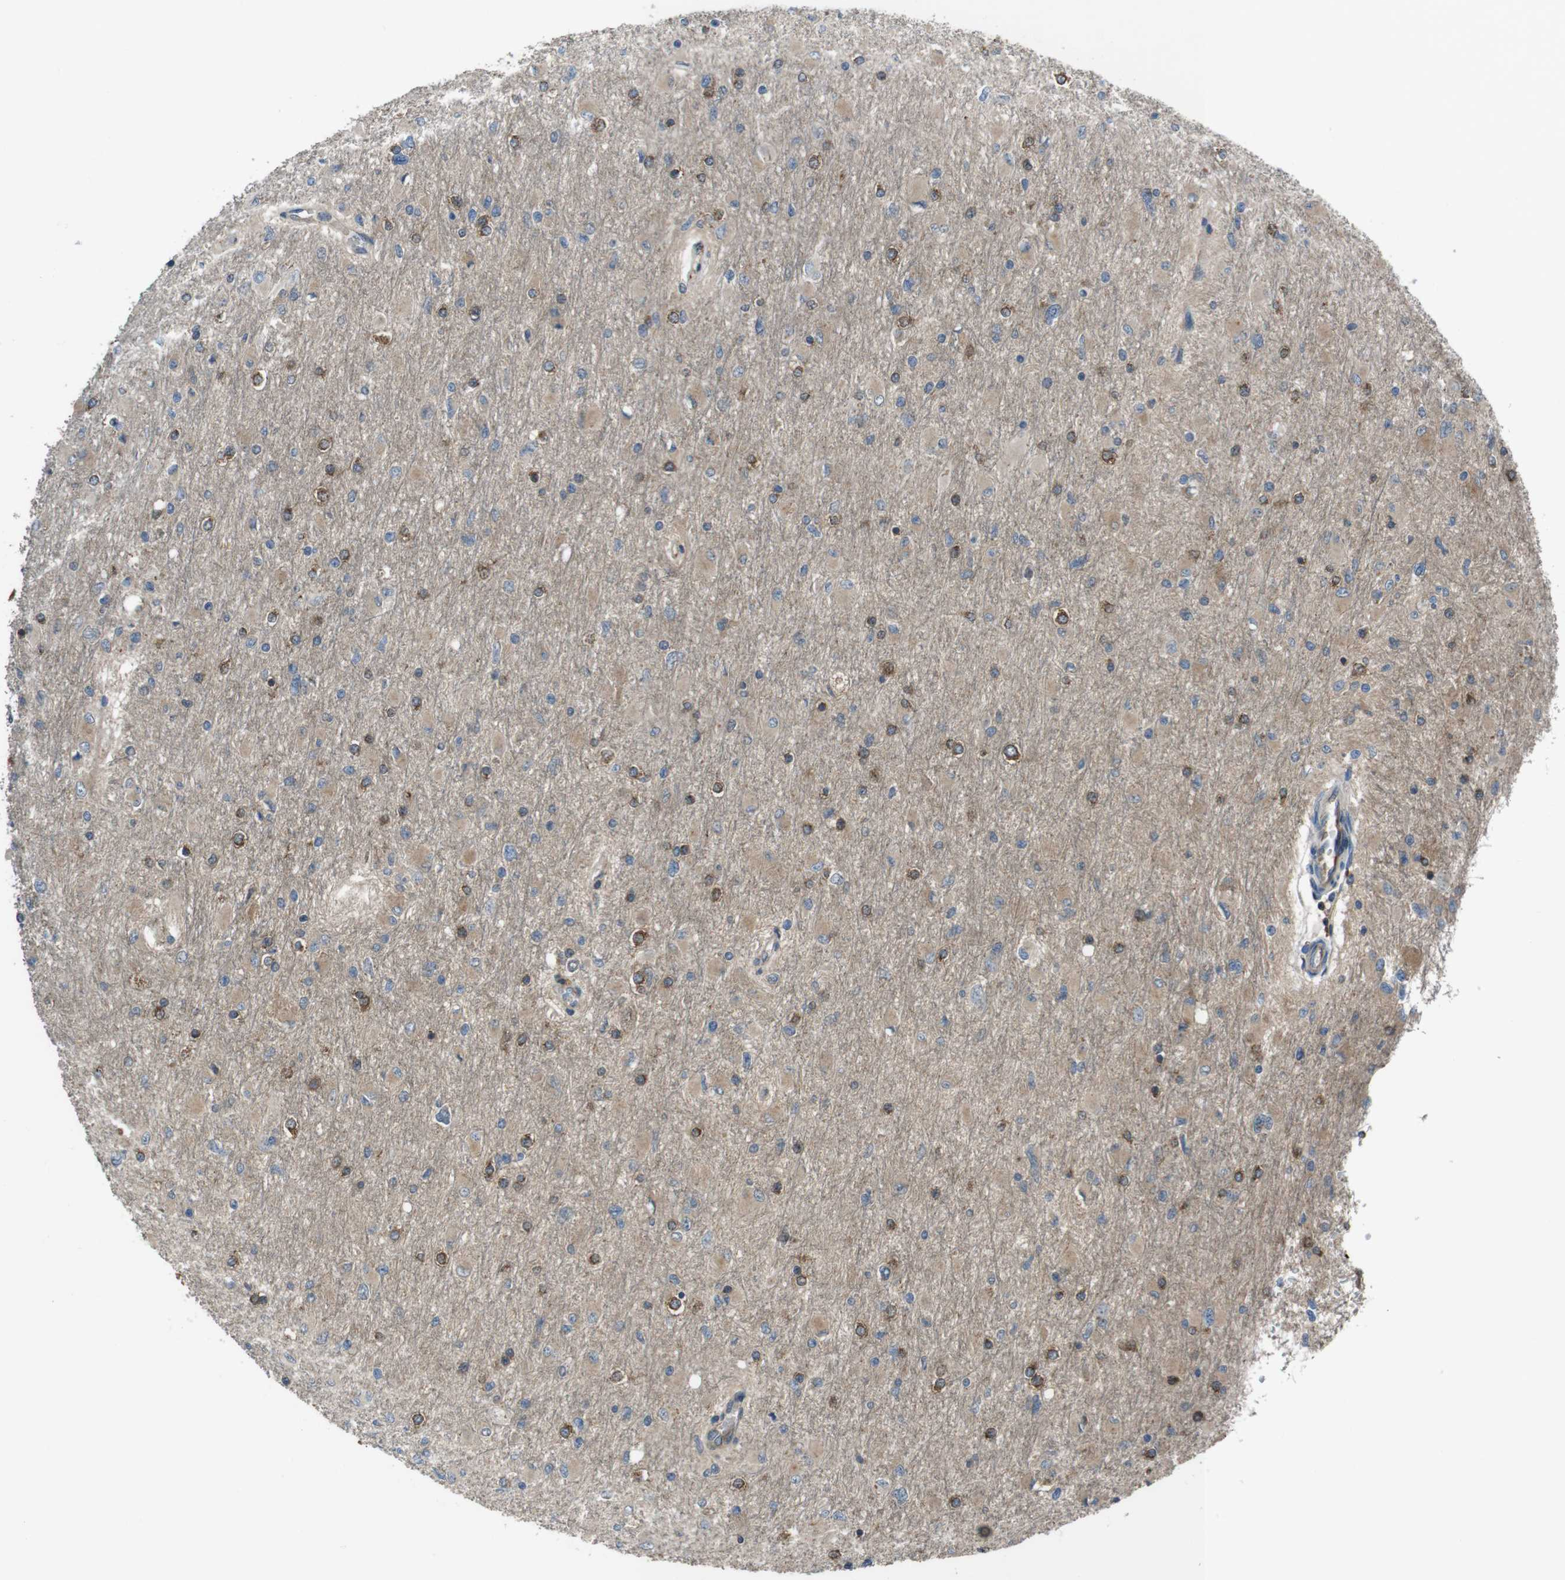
{"staining": {"intensity": "moderate", "quantity": "25%-75%", "location": "cytoplasmic/membranous"}, "tissue": "glioma", "cell_type": "Tumor cells", "image_type": "cancer", "snomed": [{"axis": "morphology", "description": "Glioma, malignant, High grade"}, {"axis": "topography", "description": "Cerebral cortex"}], "caption": "Protein staining of high-grade glioma (malignant) tissue exhibits moderate cytoplasmic/membranous positivity in about 25%-75% of tumor cells.", "gene": "SLC22A23", "patient": {"sex": "female", "age": 36}}